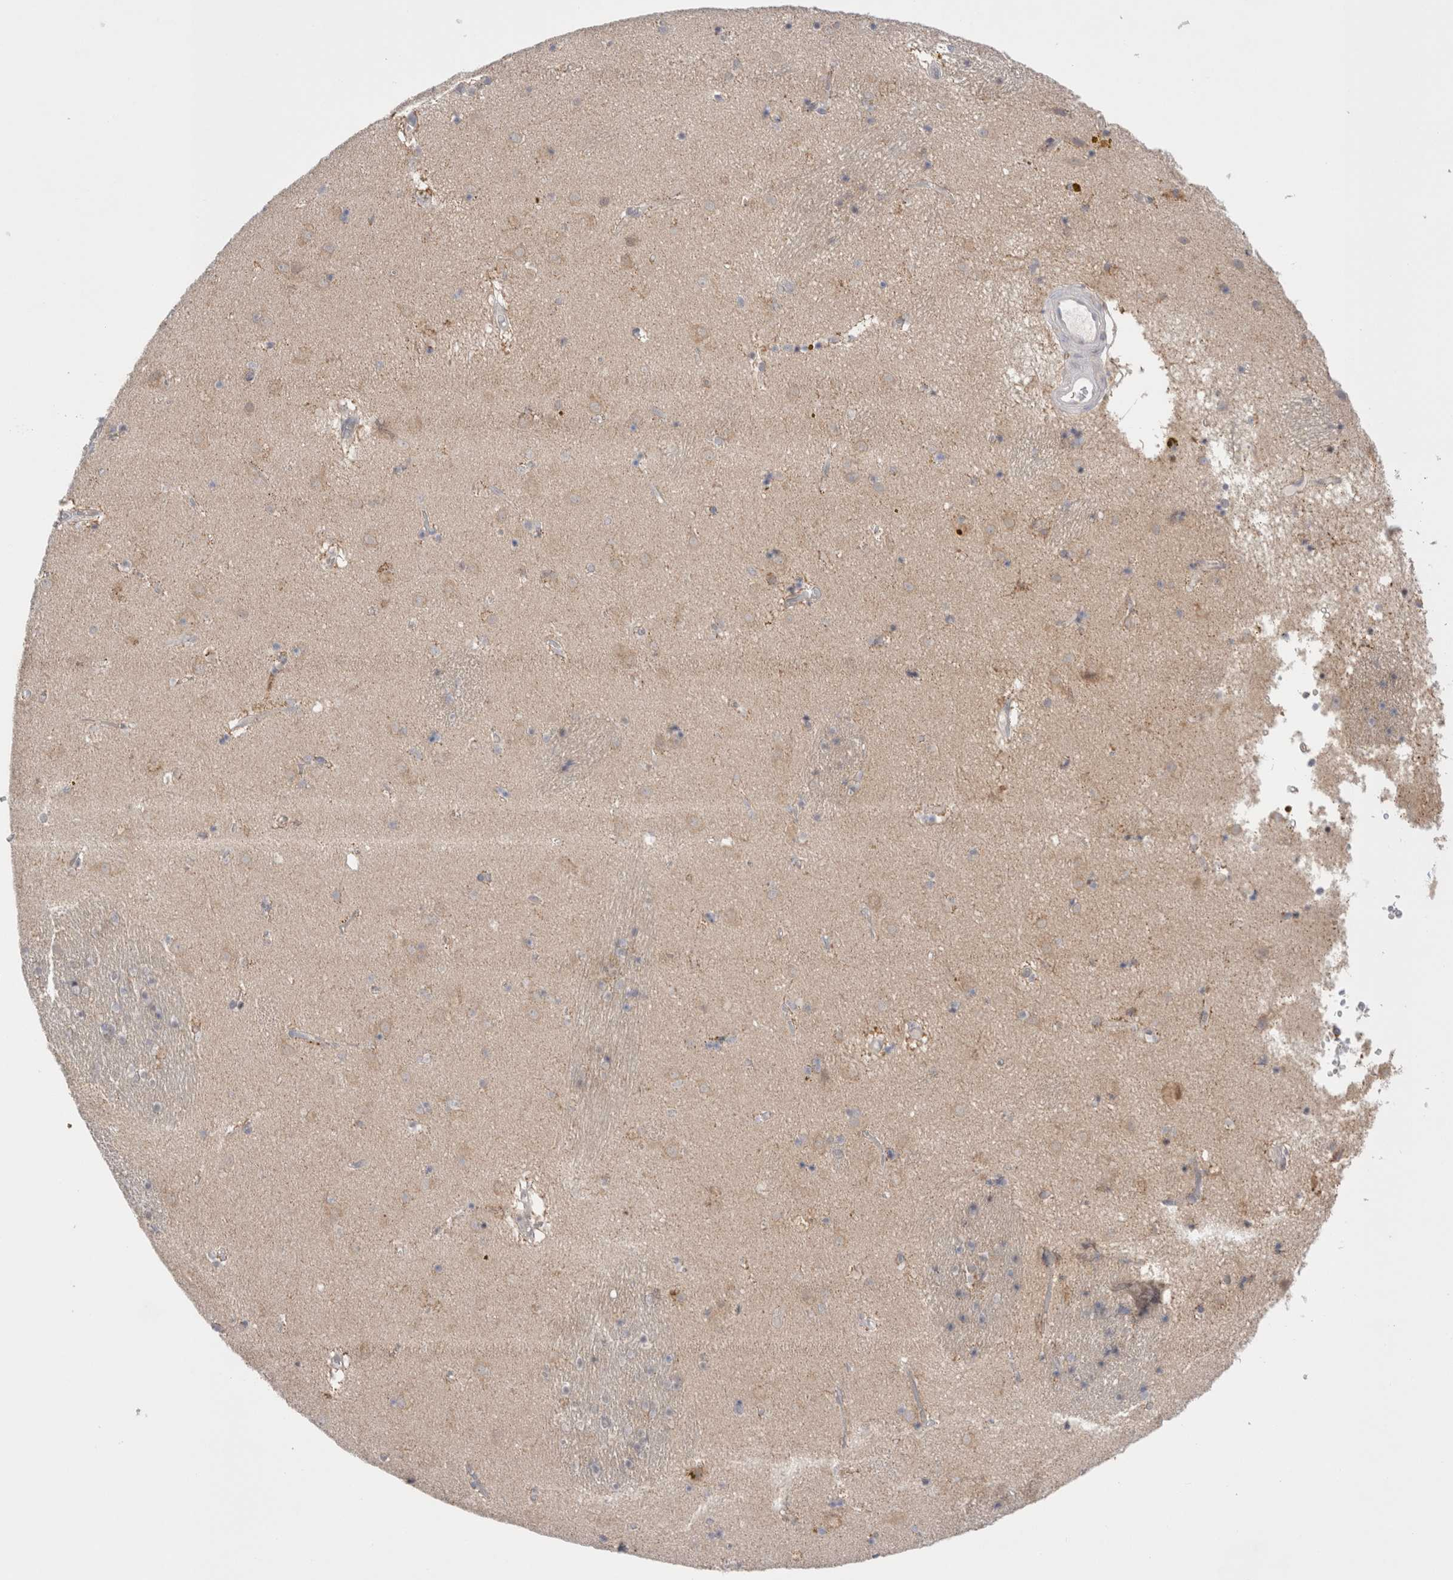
{"staining": {"intensity": "moderate", "quantity": "<25%", "location": "cytoplasmic/membranous"}, "tissue": "caudate", "cell_type": "Glial cells", "image_type": "normal", "snomed": [{"axis": "morphology", "description": "Normal tissue, NOS"}, {"axis": "topography", "description": "Lateral ventricle wall"}], "caption": "An IHC photomicrograph of benign tissue is shown. Protein staining in brown highlights moderate cytoplasmic/membranous positivity in caudate within glial cells.", "gene": "NDOR1", "patient": {"sex": "male", "age": 70}}